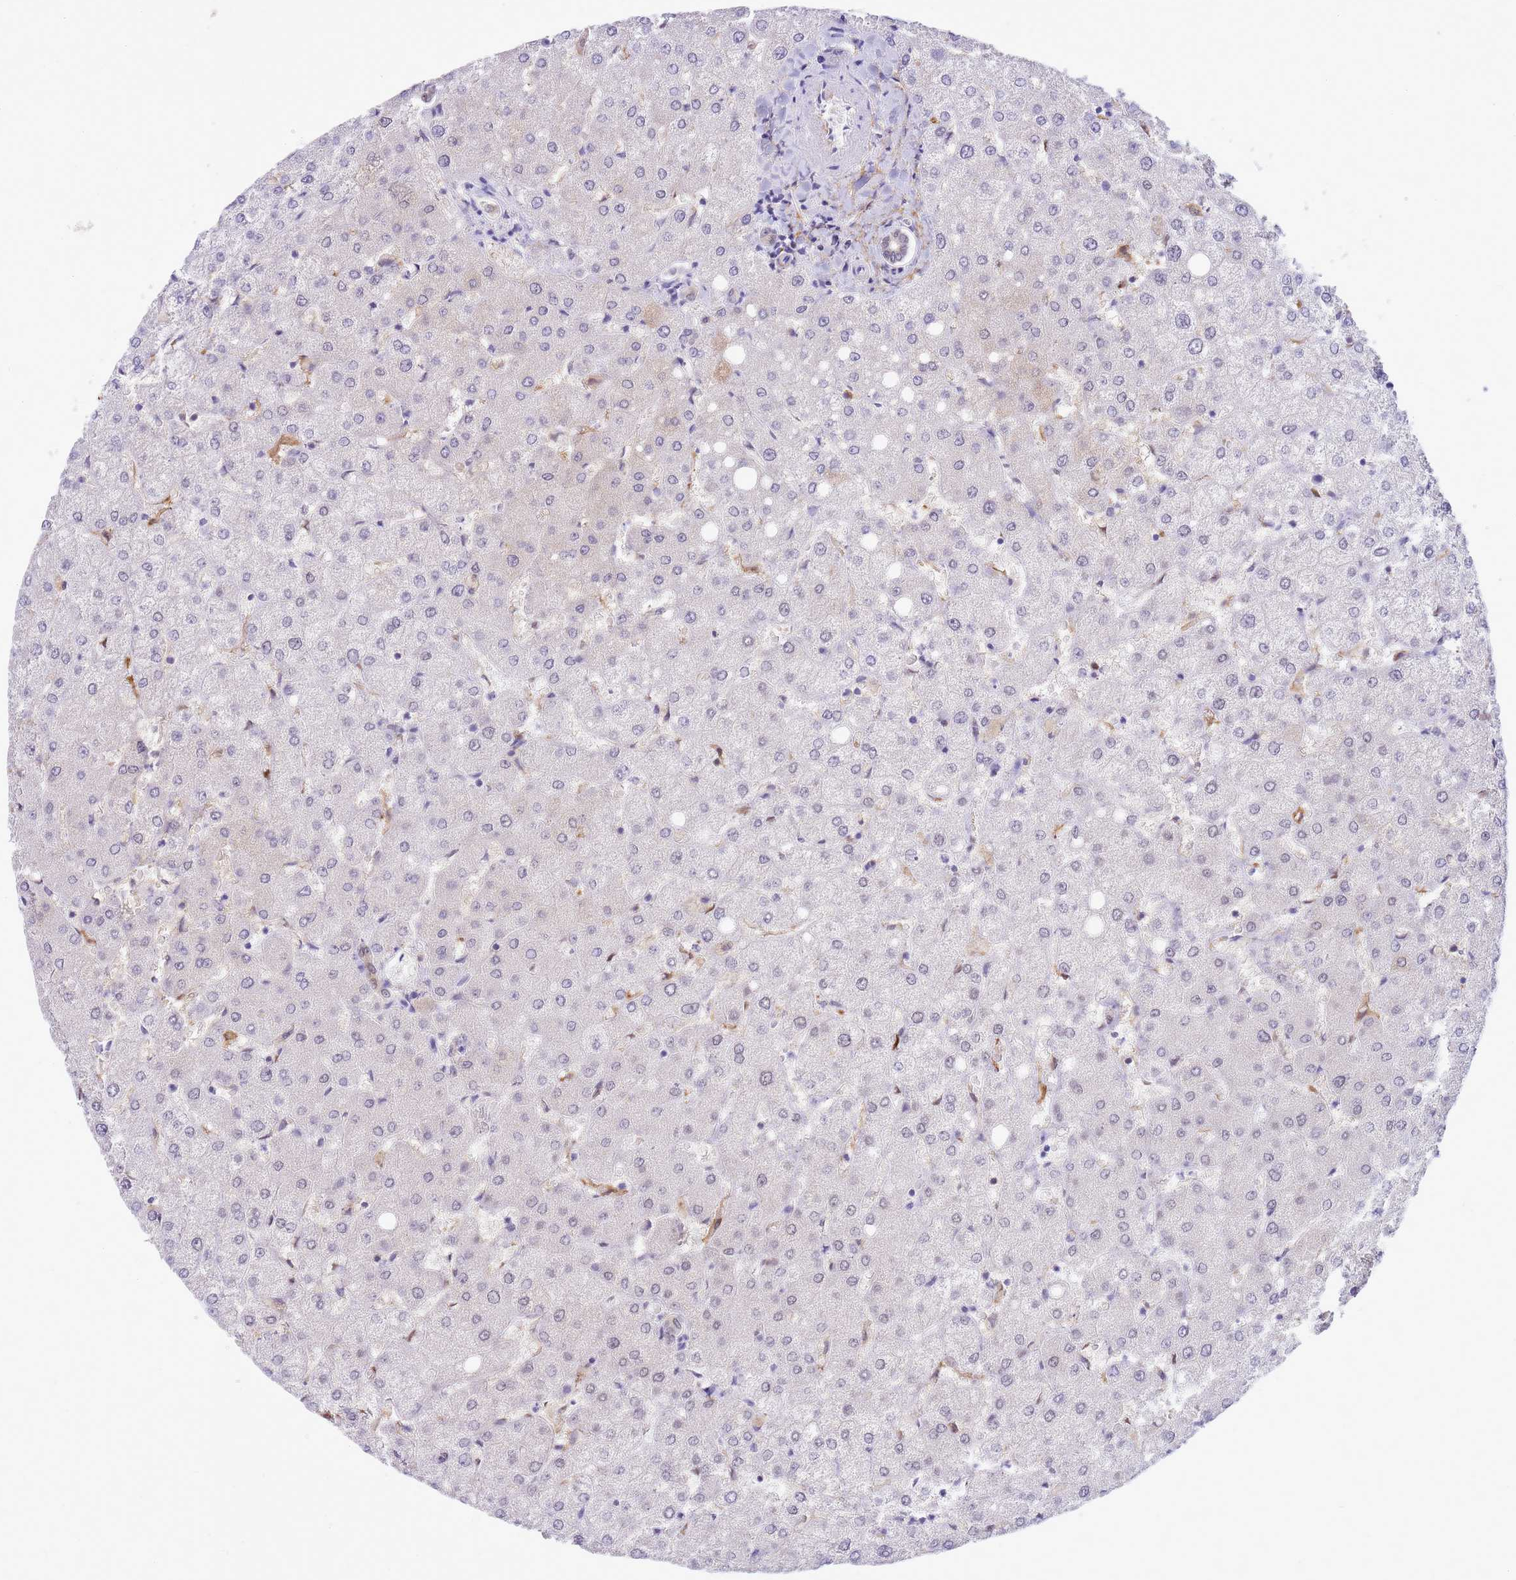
{"staining": {"intensity": "negative", "quantity": "none", "location": "none"}, "tissue": "liver", "cell_type": "Cholangiocytes", "image_type": "normal", "snomed": [{"axis": "morphology", "description": "Normal tissue, NOS"}, {"axis": "topography", "description": "Liver"}], "caption": "Protein analysis of normal liver exhibits no significant staining in cholangiocytes. (DAB (3,3'-diaminobenzidine) immunohistochemistry visualized using brightfield microscopy, high magnification).", "gene": "TRIM32", "patient": {"sex": "female", "age": 54}}